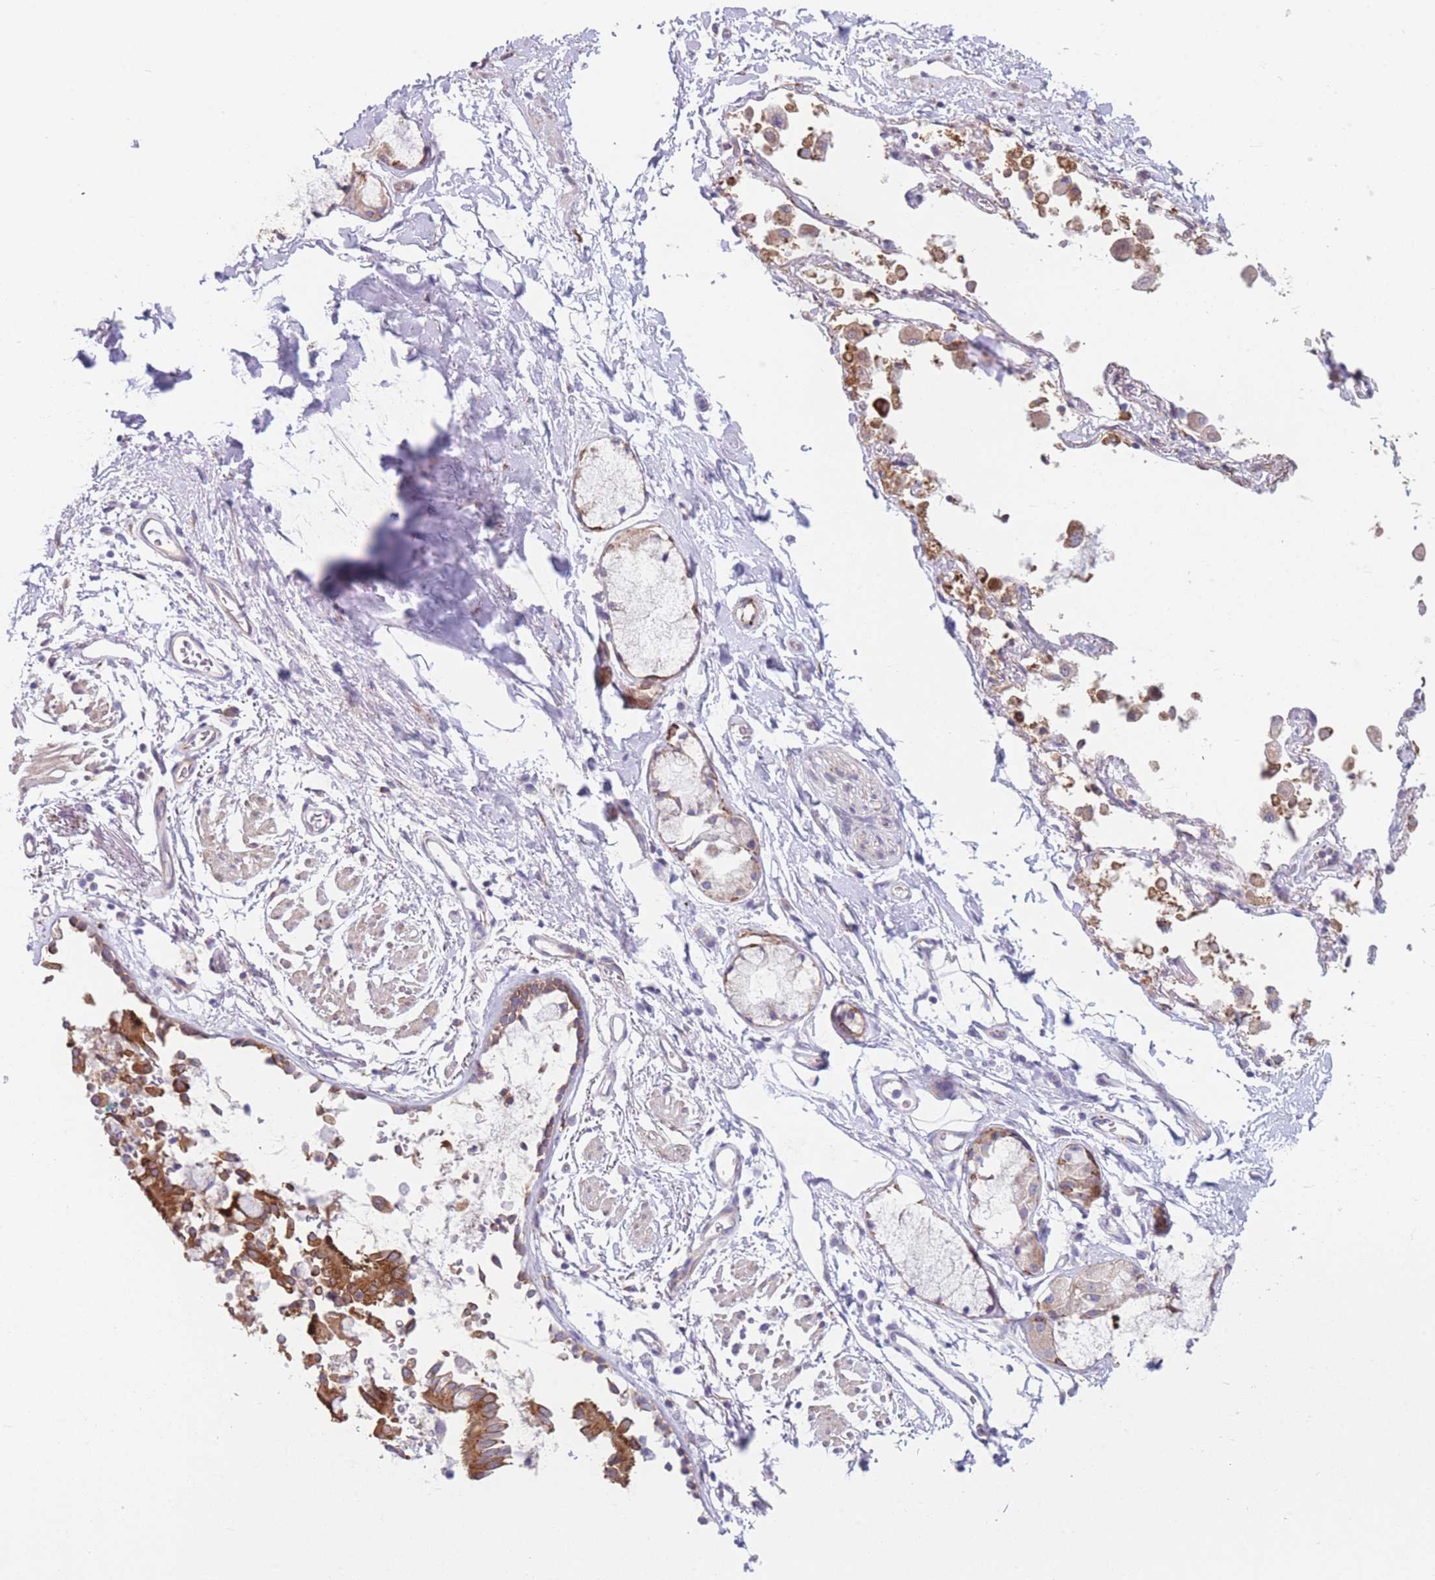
{"staining": {"intensity": "negative", "quantity": "none", "location": "none"}, "tissue": "adipose tissue", "cell_type": "Adipocytes", "image_type": "normal", "snomed": [{"axis": "morphology", "description": "Normal tissue, NOS"}, {"axis": "topography", "description": "Cartilage tissue"}], "caption": "This micrograph is of normal adipose tissue stained with IHC to label a protein in brown with the nuclei are counter-stained blue. There is no positivity in adipocytes.", "gene": "AK9", "patient": {"sex": "male", "age": 73}}